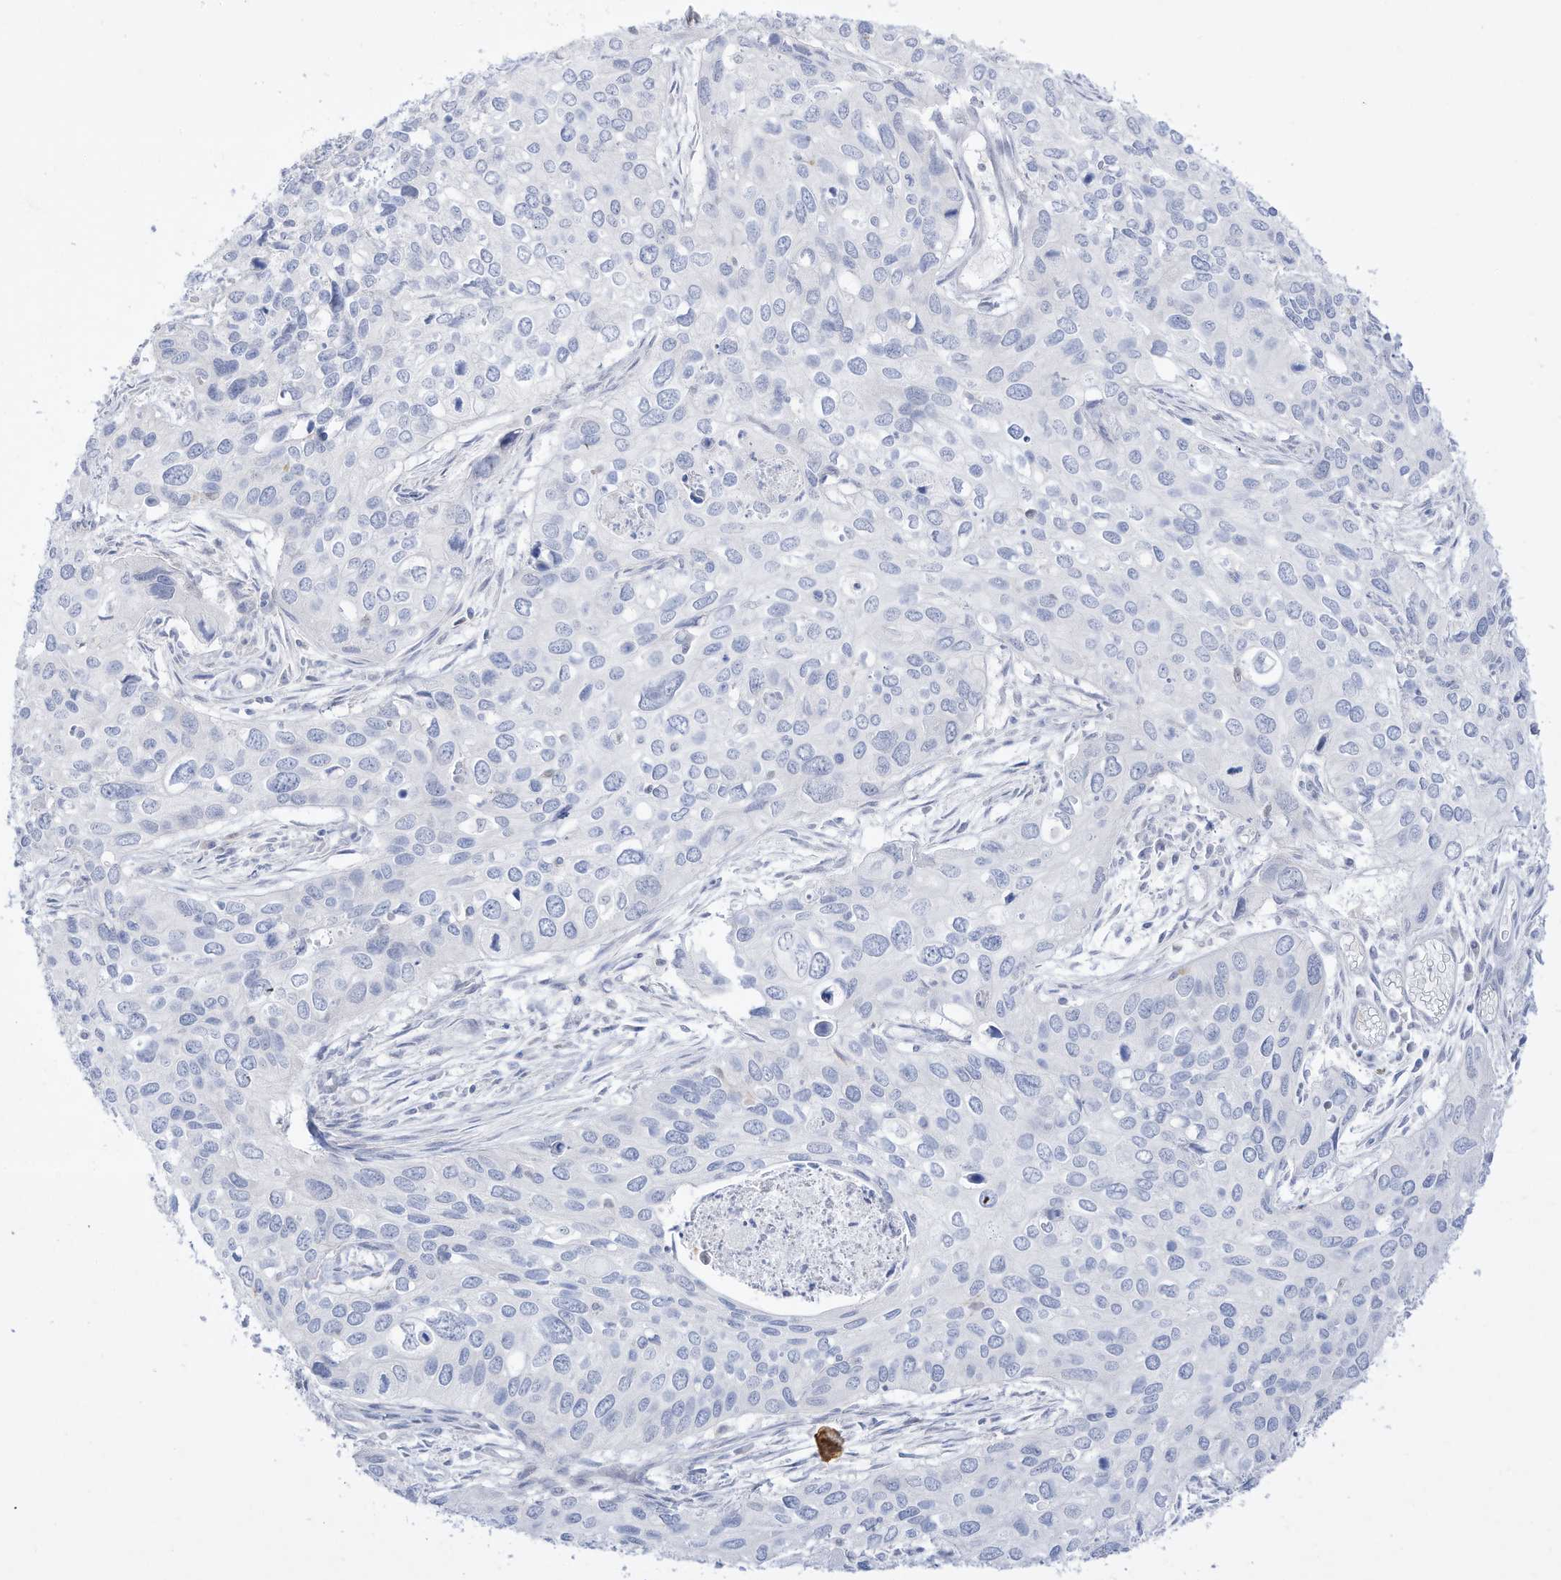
{"staining": {"intensity": "negative", "quantity": "none", "location": "none"}, "tissue": "cervical cancer", "cell_type": "Tumor cells", "image_type": "cancer", "snomed": [{"axis": "morphology", "description": "Squamous cell carcinoma, NOS"}, {"axis": "topography", "description": "Cervix"}], "caption": "An immunohistochemistry image of cervical cancer (squamous cell carcinoma) is shown. There is no staining in tumor cells of cervical cancer (squamous cell carcinoma).", "gene": "DMKN", "patient": {"sex": "female", "age": 55}}